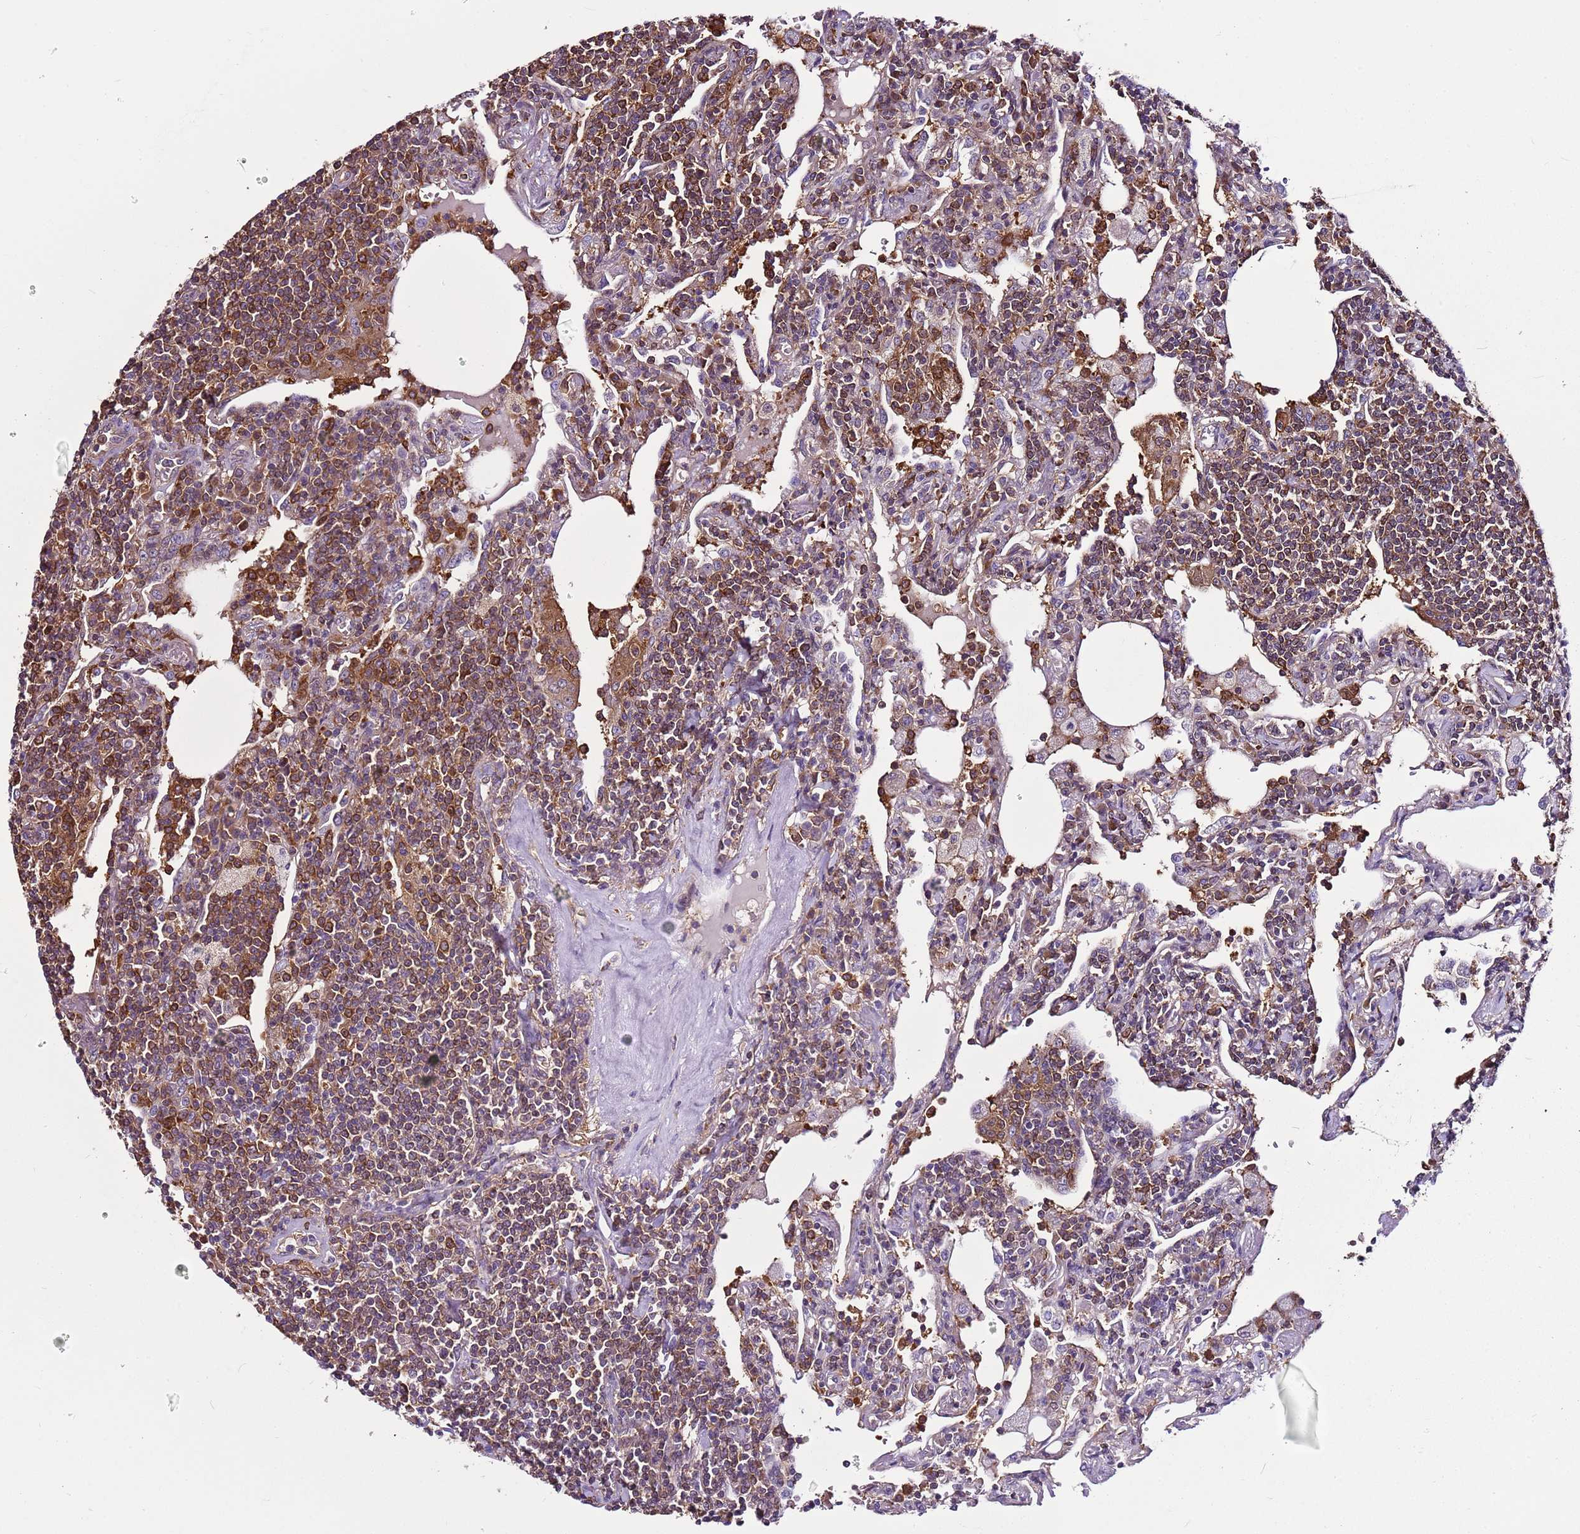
{"staining": {"intensity": "moderate", "quantity": ">75%", "location": "cytoplasmic/membranous"}, "tissue": "lymphoma", "cell_type": "Tumor cells", "image_type": "cancer", "snomed": [{"axis": "morphology", "description": "Malignant lymphoma, non-Hodgkin's type, Low grade"}, {"axis": "topography", "description": "Lung"}], "caption": "A brown stain highlights moderate cytoplasmic/membranous staining of a protein in human malignant lymphoma, non-Hodgkin's type (low-grade) tumor cells.", "gene": "ATXN2L", "patient": {"sex": "female", "age": 71}}